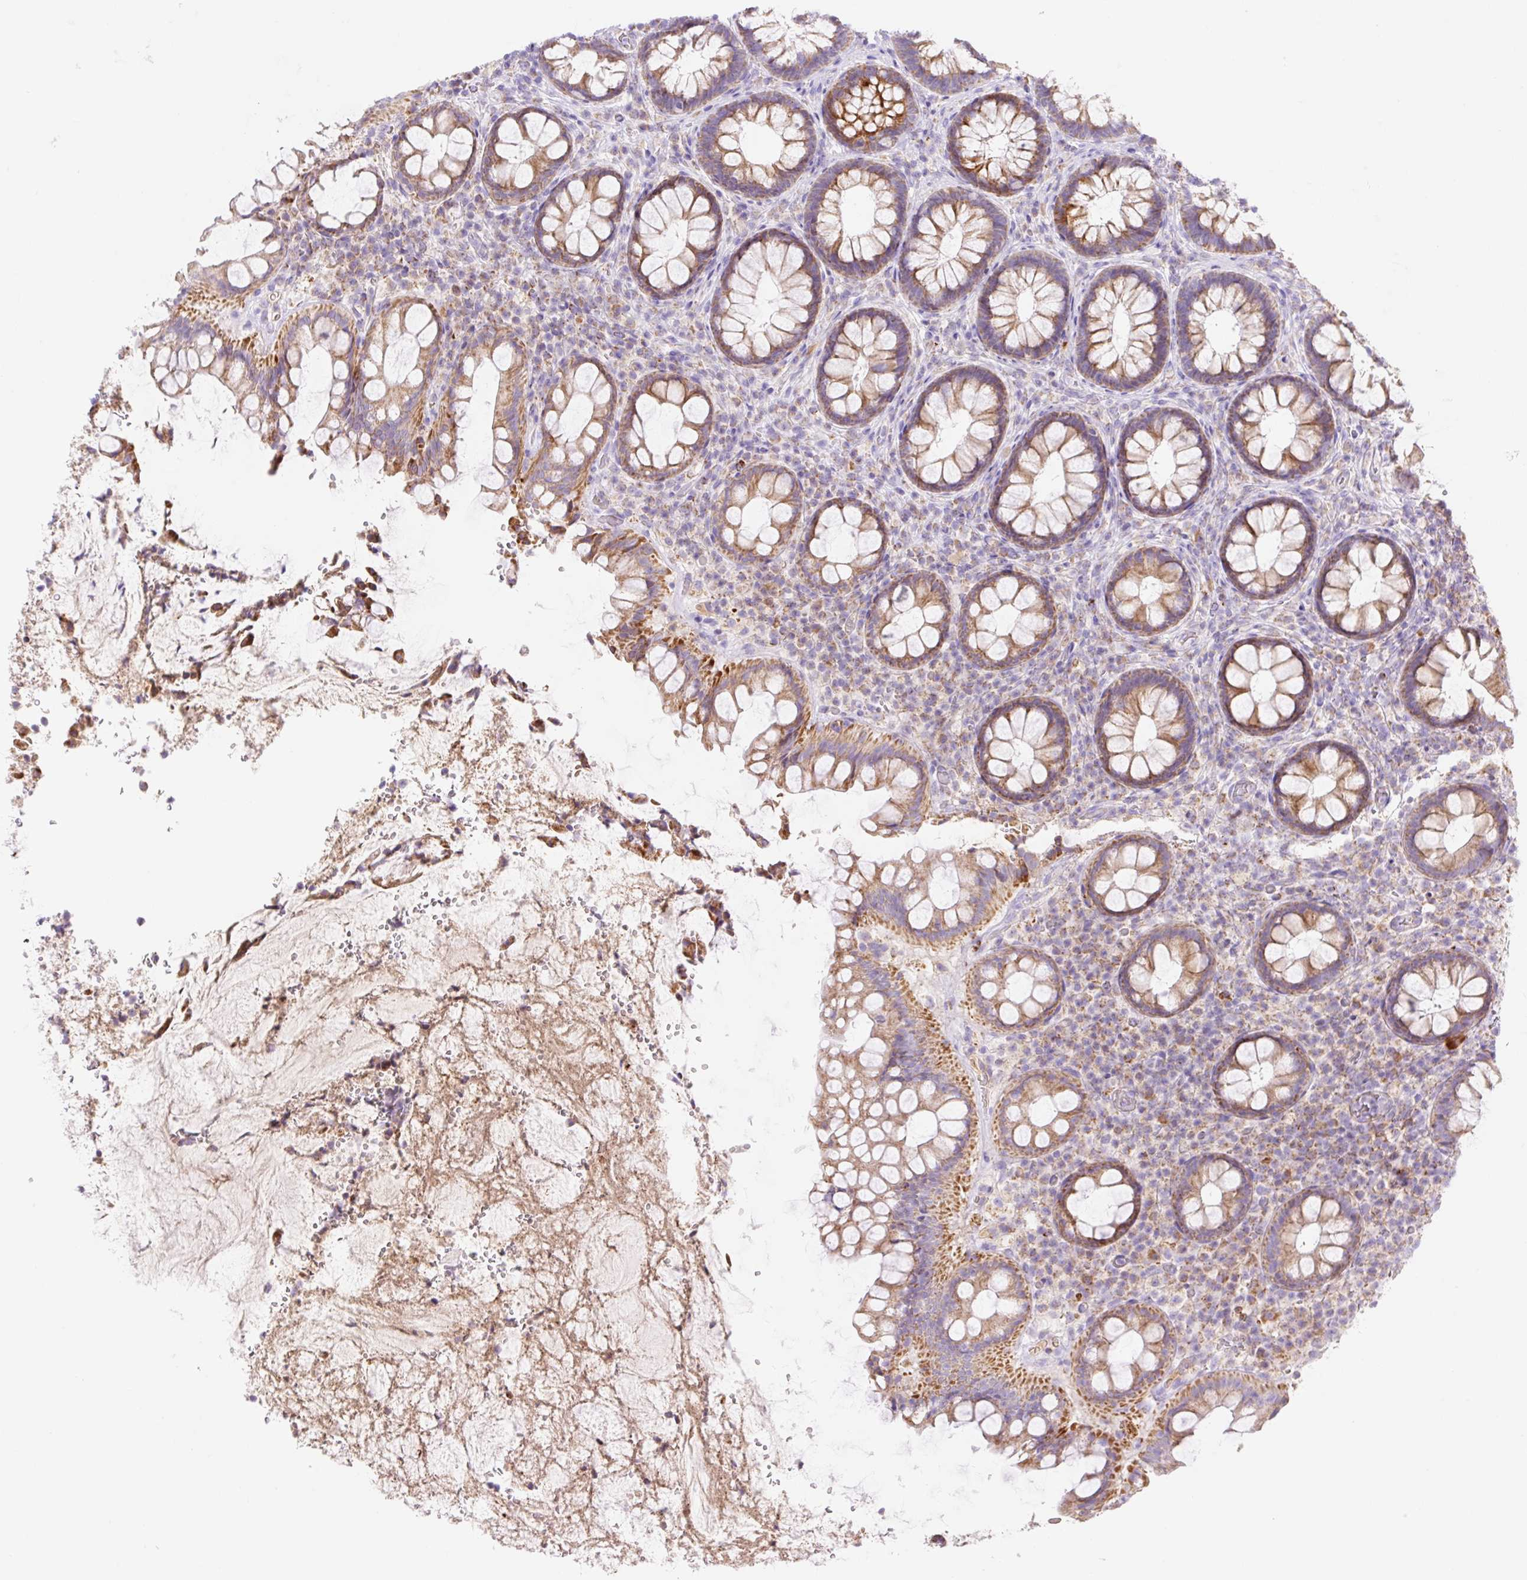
{"staining": {"intensity": "strong", "quantity": "25%-75%", "location": "cytoplasmic/membranous"}, "tissue": "rectum", "cell_type": "Glandular cells", "image_type": "normal", "snomed": [{"axis": "morphology", "description": "Normal tissue, NOS"}, {"axis": "topography", "description": "Rectum"}], "caption": "Immunohistochemistry of normal rectum reveals high levels of strong cytoplasmic/membranous positivity in about 25%-75% of glandular cells.", "gene": "ETNK2", "patient": {"sex": "female", "age": 69}}